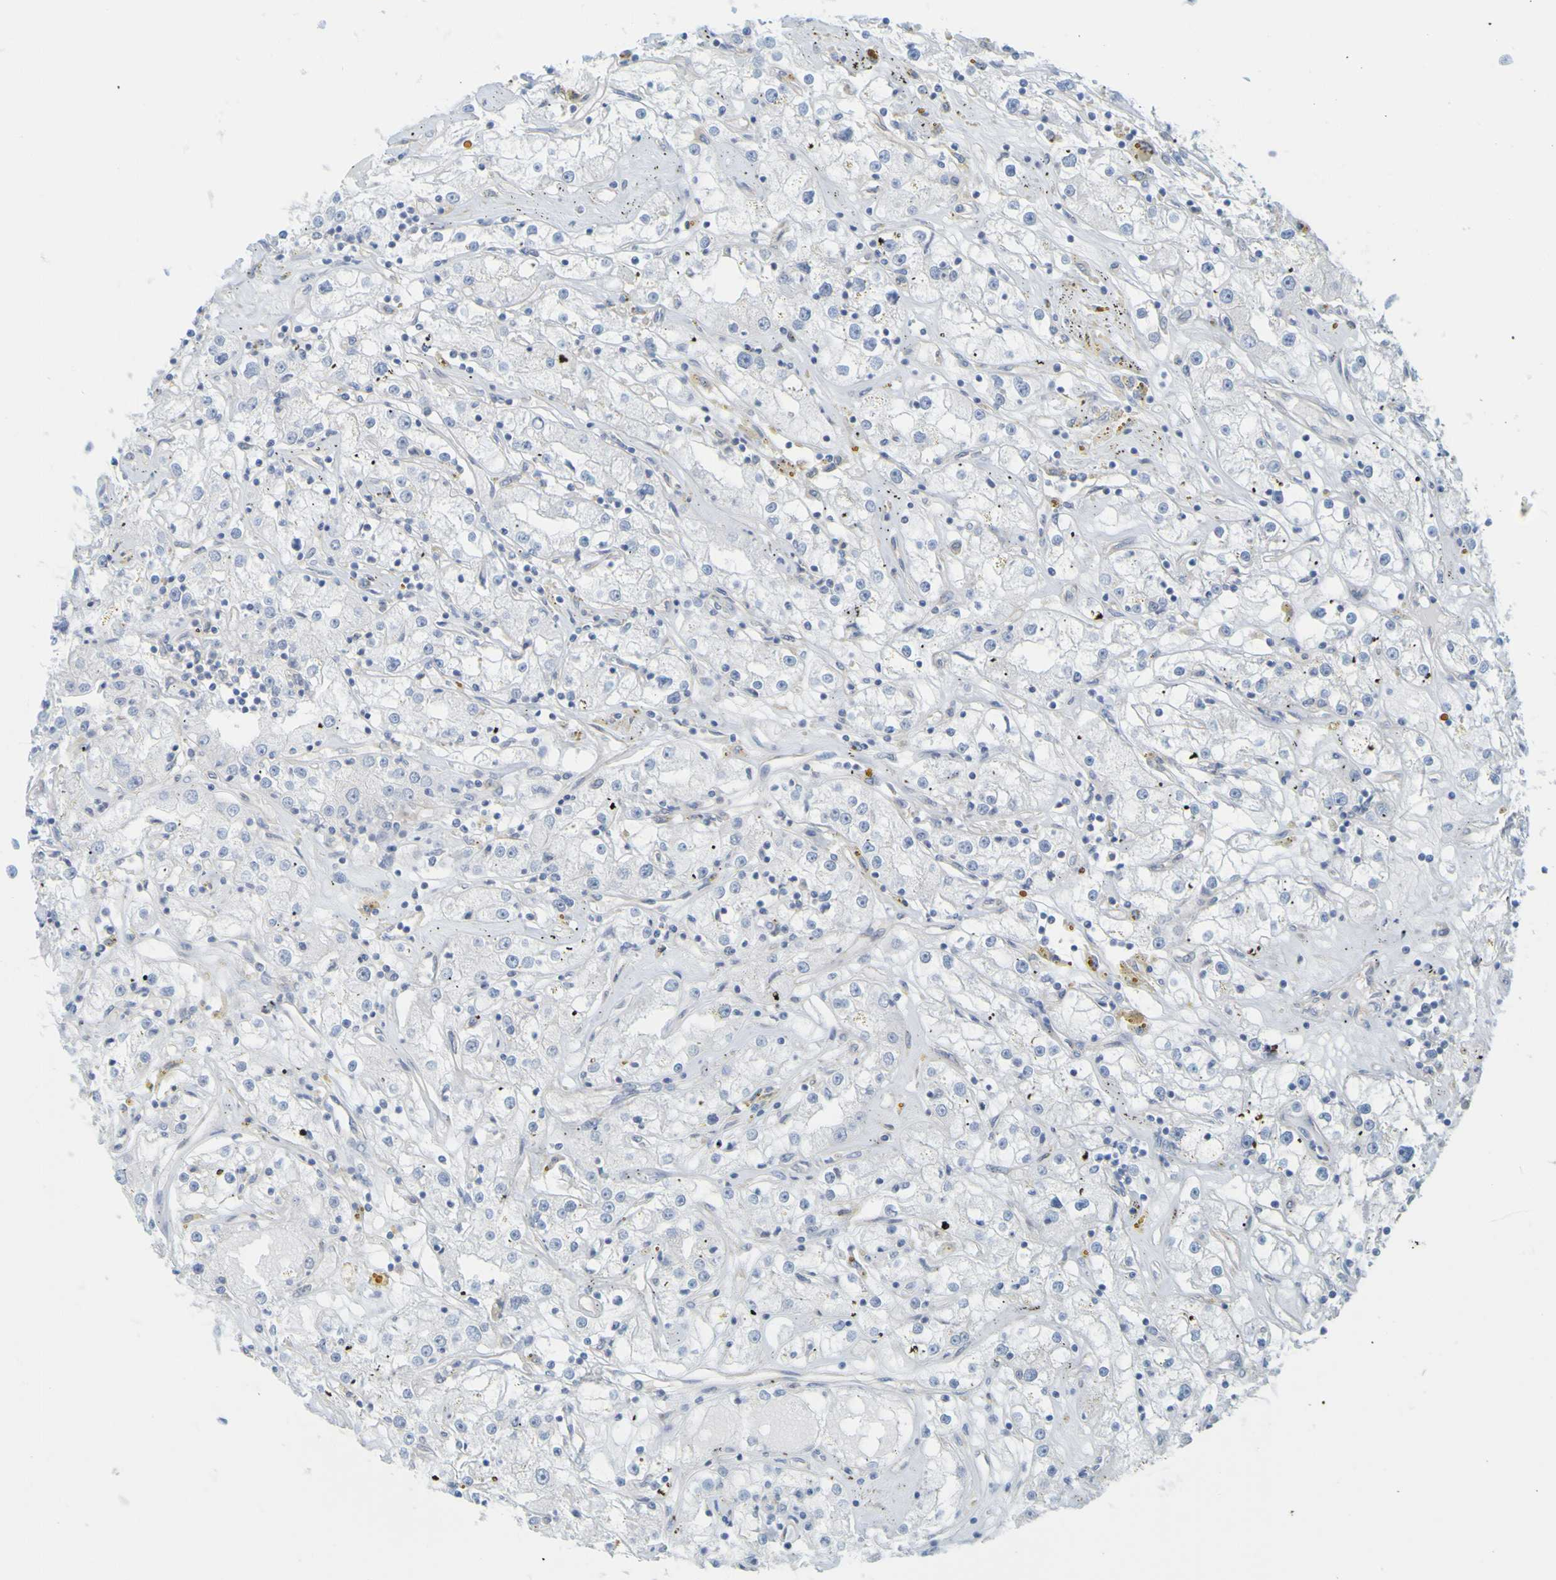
{"staining": {"intensity": "negative", "quantity": "none", "location": "none"}, "tissue": "renal cancer", "cell_type": "Tumor cells", "image_type": "cancer", "snomed": [{"axis": "morphology", "description": "Adenocarcinoma, NOS"}, {"axis": "topography", "description": "Kidney"}], "caption": "The photomicrograph exhibits no significant positivity in tumor cells of renal cancer (adenocarcinoma). The staining was performed using DAB to visualize the protein expression in brown, while the nuclei were stained in blue with hematoxylin (Magnification: 20x).", "gene": "APPL1", "patient": {"sex": "male", "age": 56}}